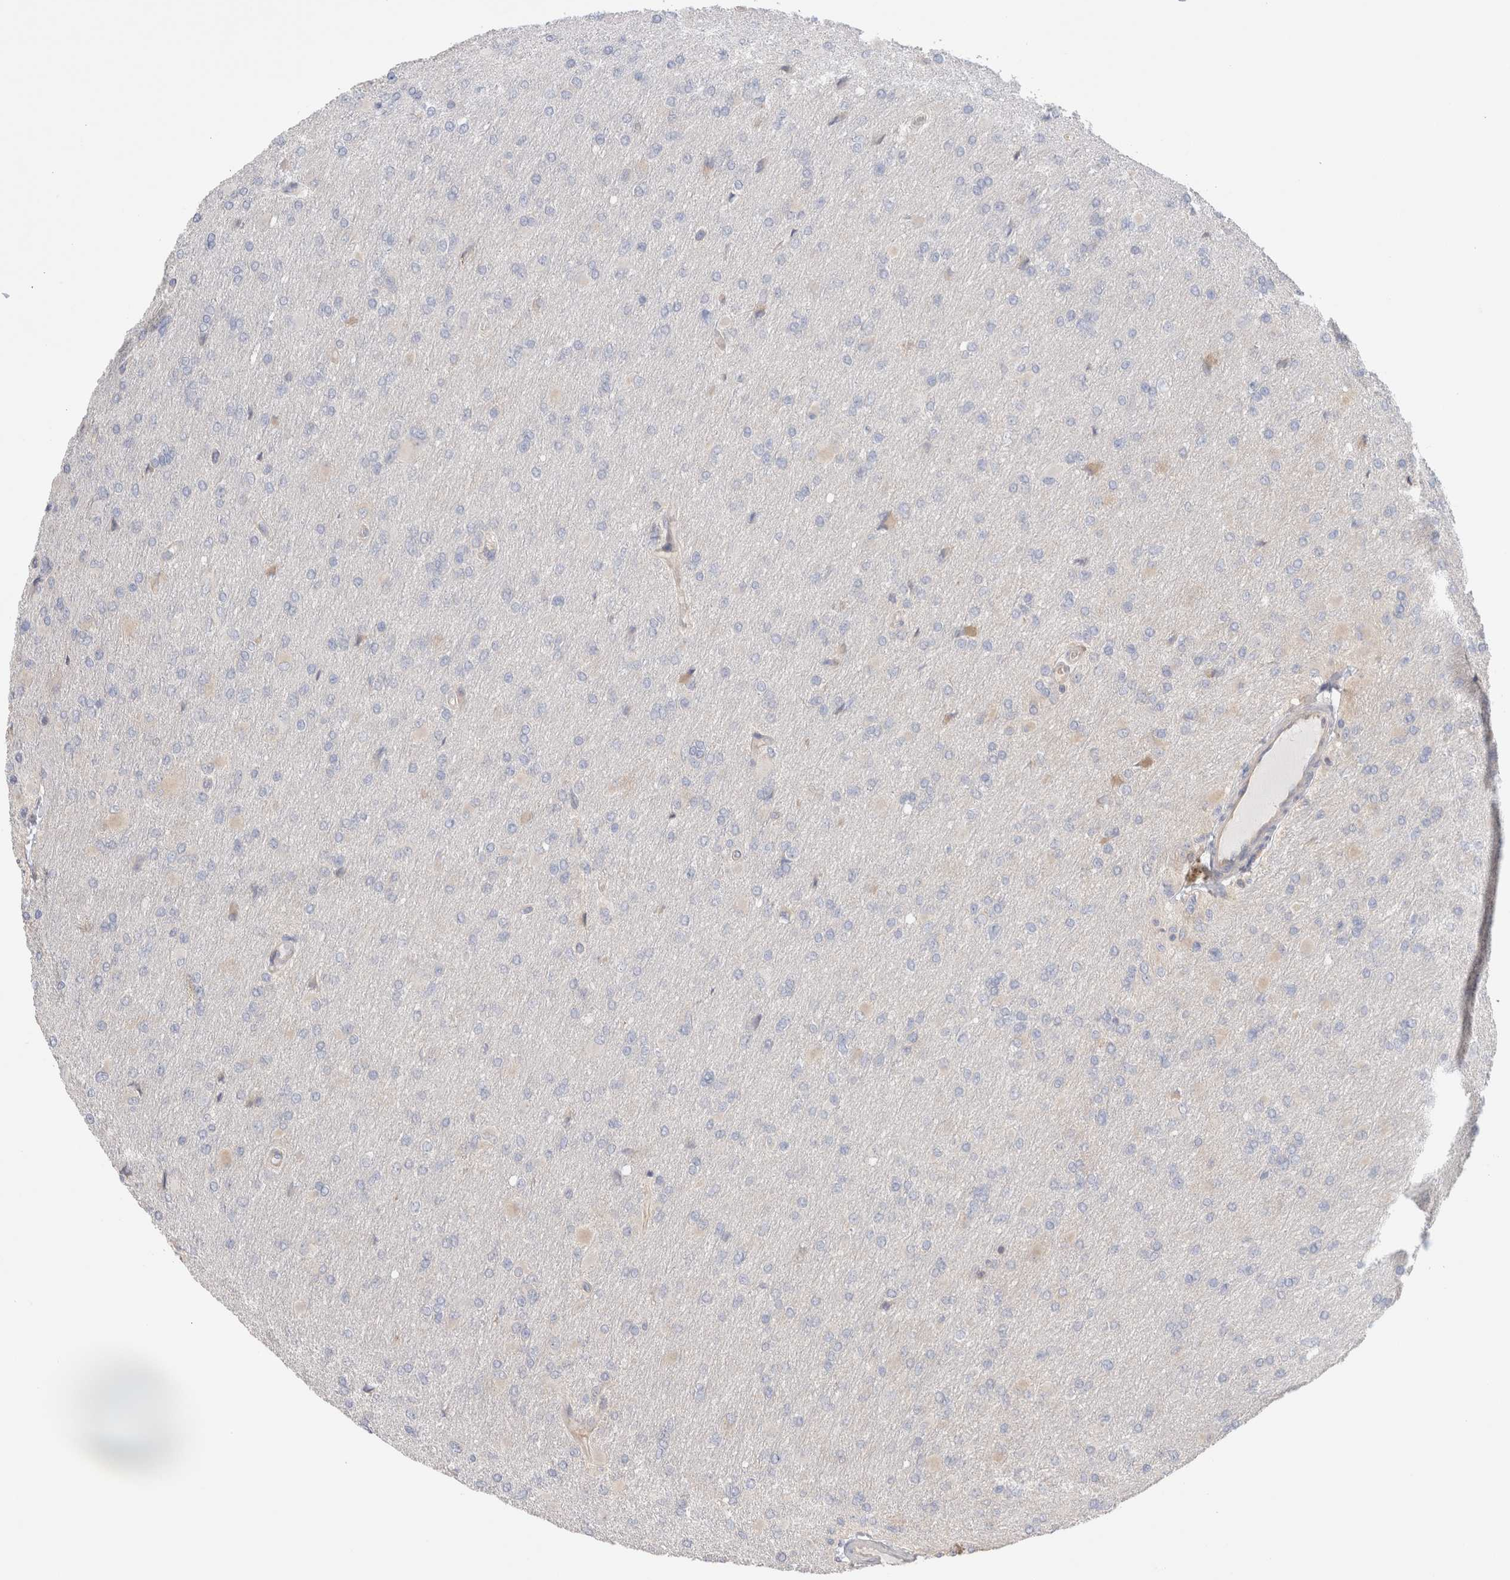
{"staining": {"intensity": "negative", "quantity": "none", "location": "none"}, "tissue": "glioma", "cell_type": "Tumor cells", "image_type": "cancer", "snomed": [{"axis": "morphology", "description": "Glioma, malignant, High grade"}, {"axis": "topography", "description": "Cerebral cortex"}], "caption": "A photomicrograph of glioma stained for a protein displays no brown staining in tumor cells.", "gene": "CAPN2", "patient": {"sex": "female", "age": 36}}